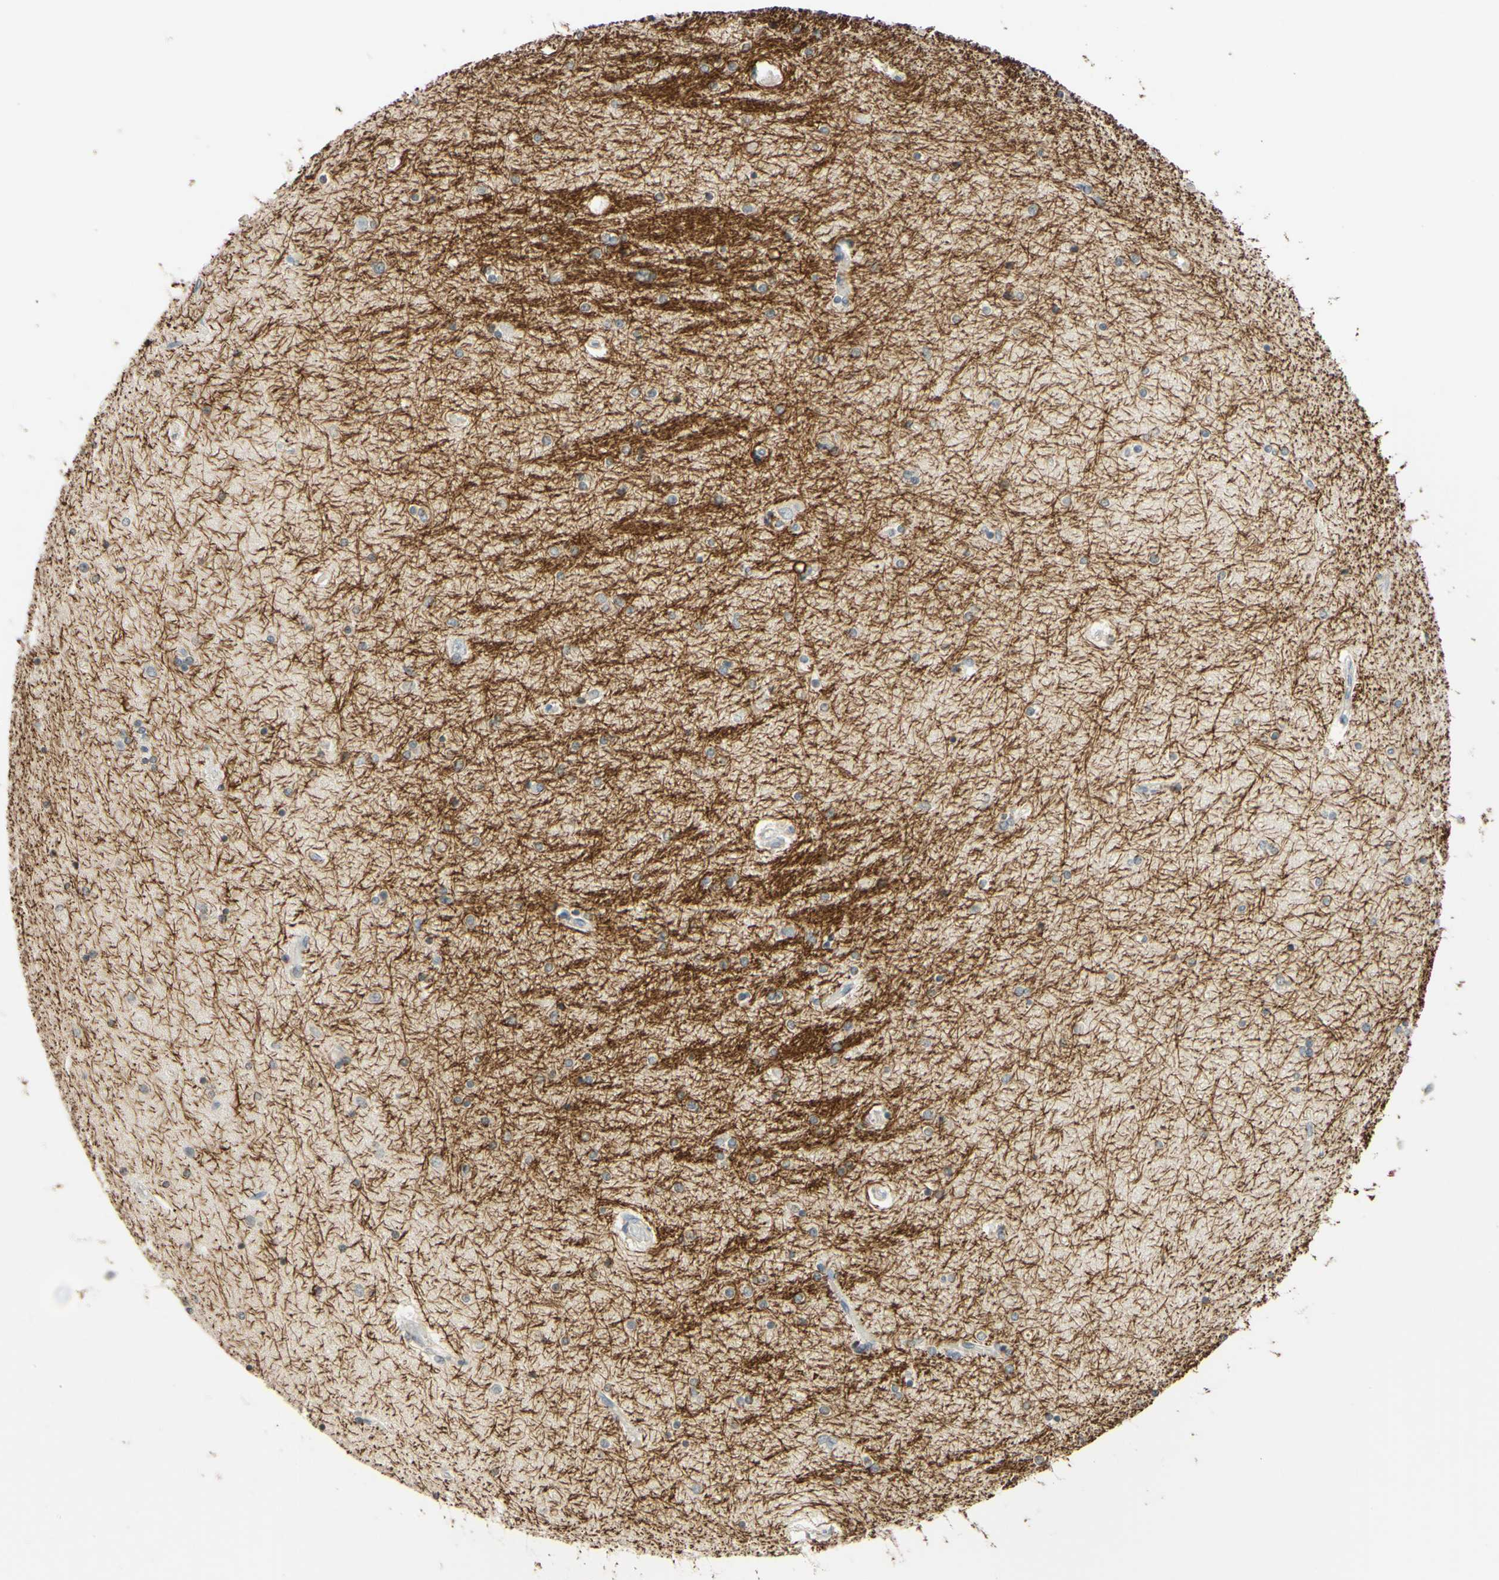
{"staining": {"intensity": "negative", "quantity": "none", "location": "none"}, "tissue": "hippocampus", "cell_type": "Glial cells", "image_type": "normal", "snomed": [{"axis": "morphology", "description": "Normal tissue, NOS"}, {"axis": "topography", "description": "Hippocampus"}], "caption": "Immunohistochemistry micrograph of unremarkable hippocampus stained for a protein (brown), which shows no positivity in glial cells.", "gene": "MAG", "patient": {"sex": "female", "age": 54}}